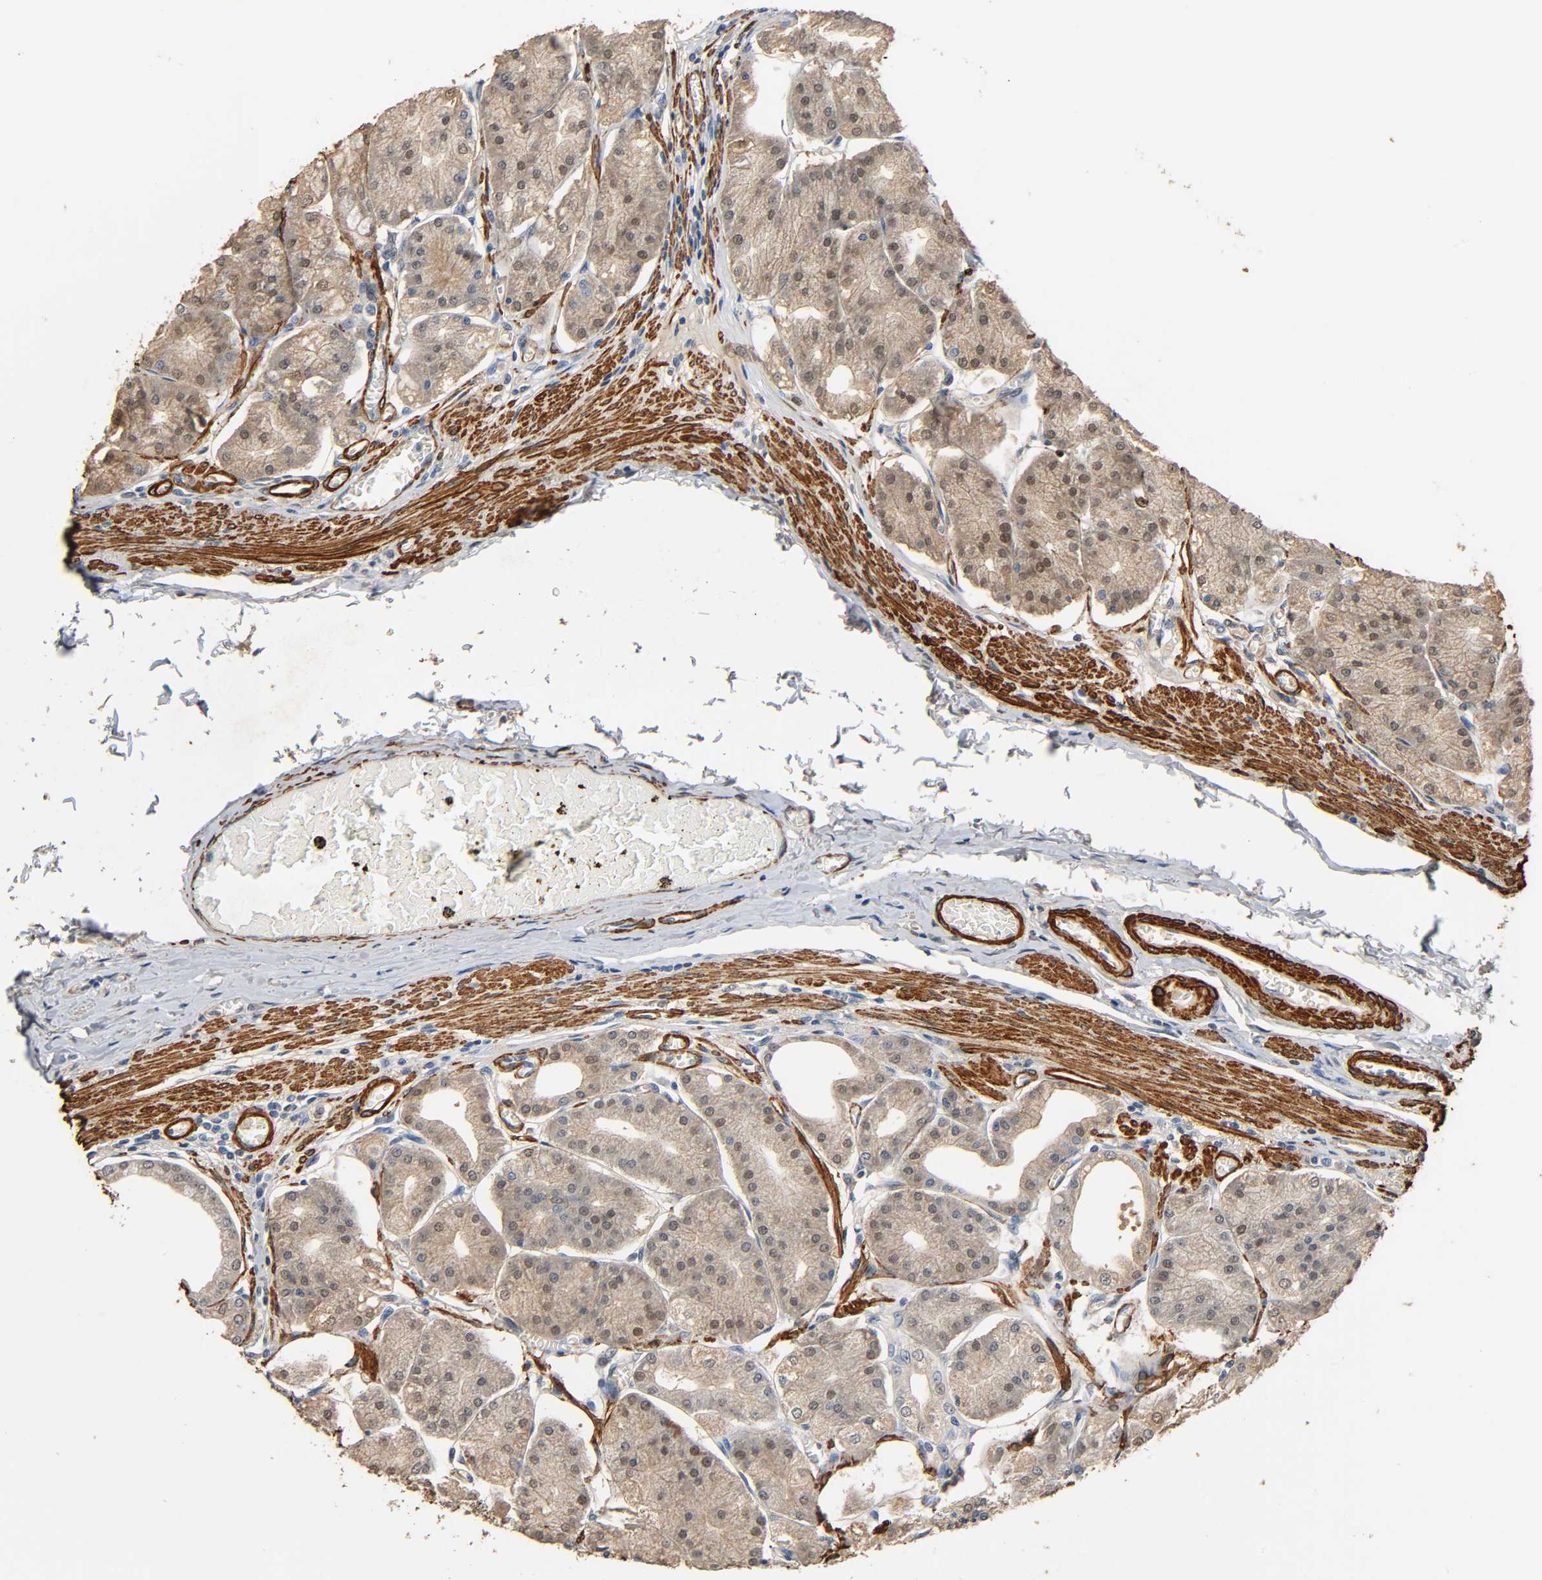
{"staining": {"intensity": "moderate", "quantity": ">75%", "location": "cytoplasmic/membranous,nuclear"}, "tissue": "stomach", "cell_type": "Glandular cells", "image_type": "normal", "snomed": [{"axis": "morphology", "description": "Normal tissue, NOS"}, {"axis": "topography", "description": "Stomach, lower"}], "caption": "This is a micrograph of immunohistochemistry (IHC) staining of benign stomach, which shows moderate positivity in the cytoplasmic/membranous,nuclear of glandular cells.", "gene": "GSTA1", "patient": {"sex": "male", "age": 71}}